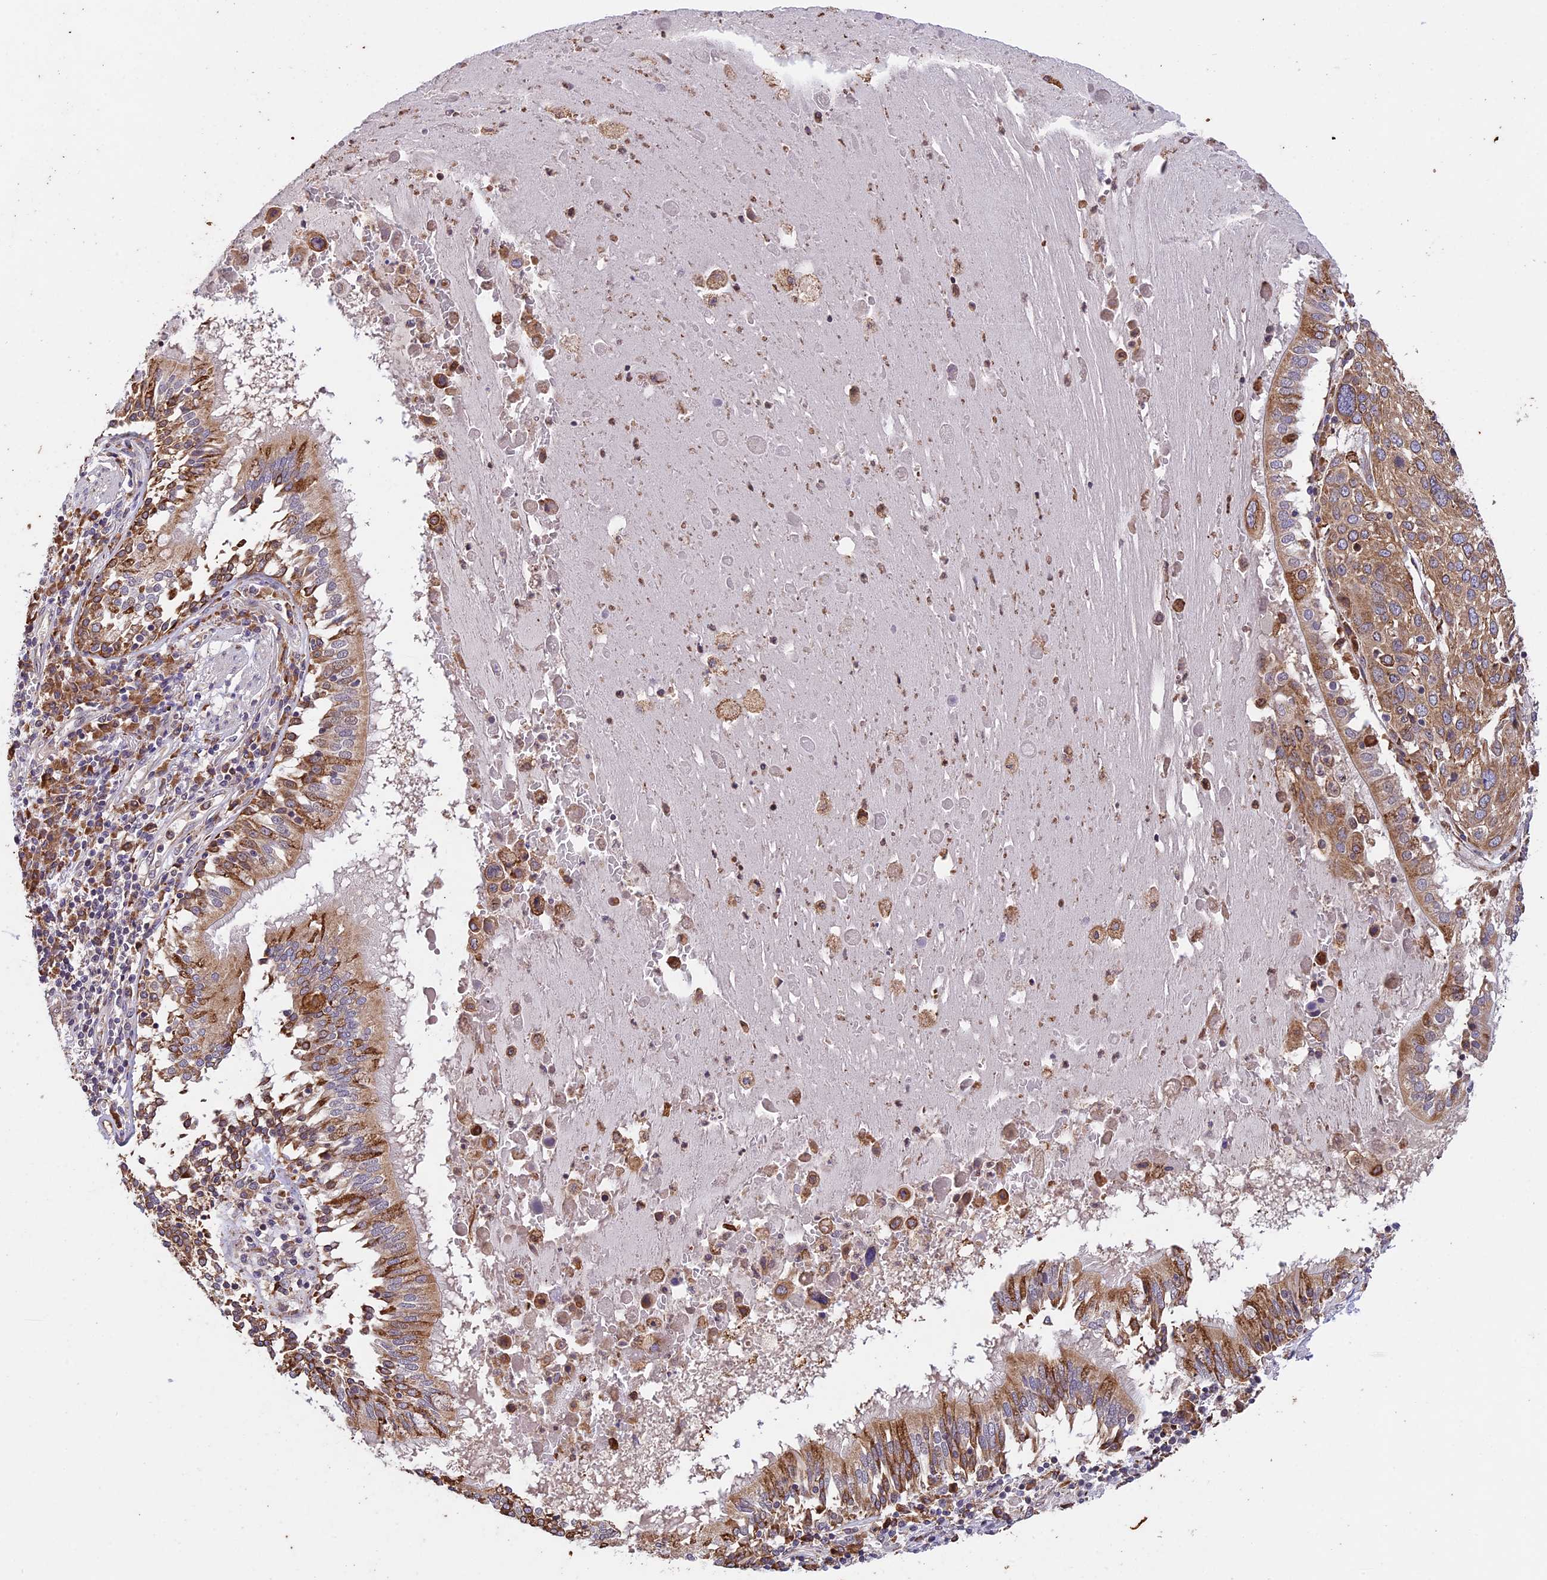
{"staining": {"intensity": "moderate", "quantity": ">75%", "location": "cytoplasmic/membranous"}, "tissue": "lung cancer", "cell_type": "Tumor cells", "image_type": "cancer", "snomed": [{"axis": "morphology", "description": "Squamous cell carcinoma, NOS"}, {"axis": "topography", "description": "Lung"}], "caption": "Immunohistochemistry (IHC) photomicrograph of neoplastic tissue: lung cancer stained using IHC exhibits medium levels of moderate protein expression localized specifically in the cytoplasmic/membranous of tumor cells, appearing as a cytoplasmic/membranous brown color.", "gene": "DMRTA2", "patient": {"sex": "male", "age": 65}}